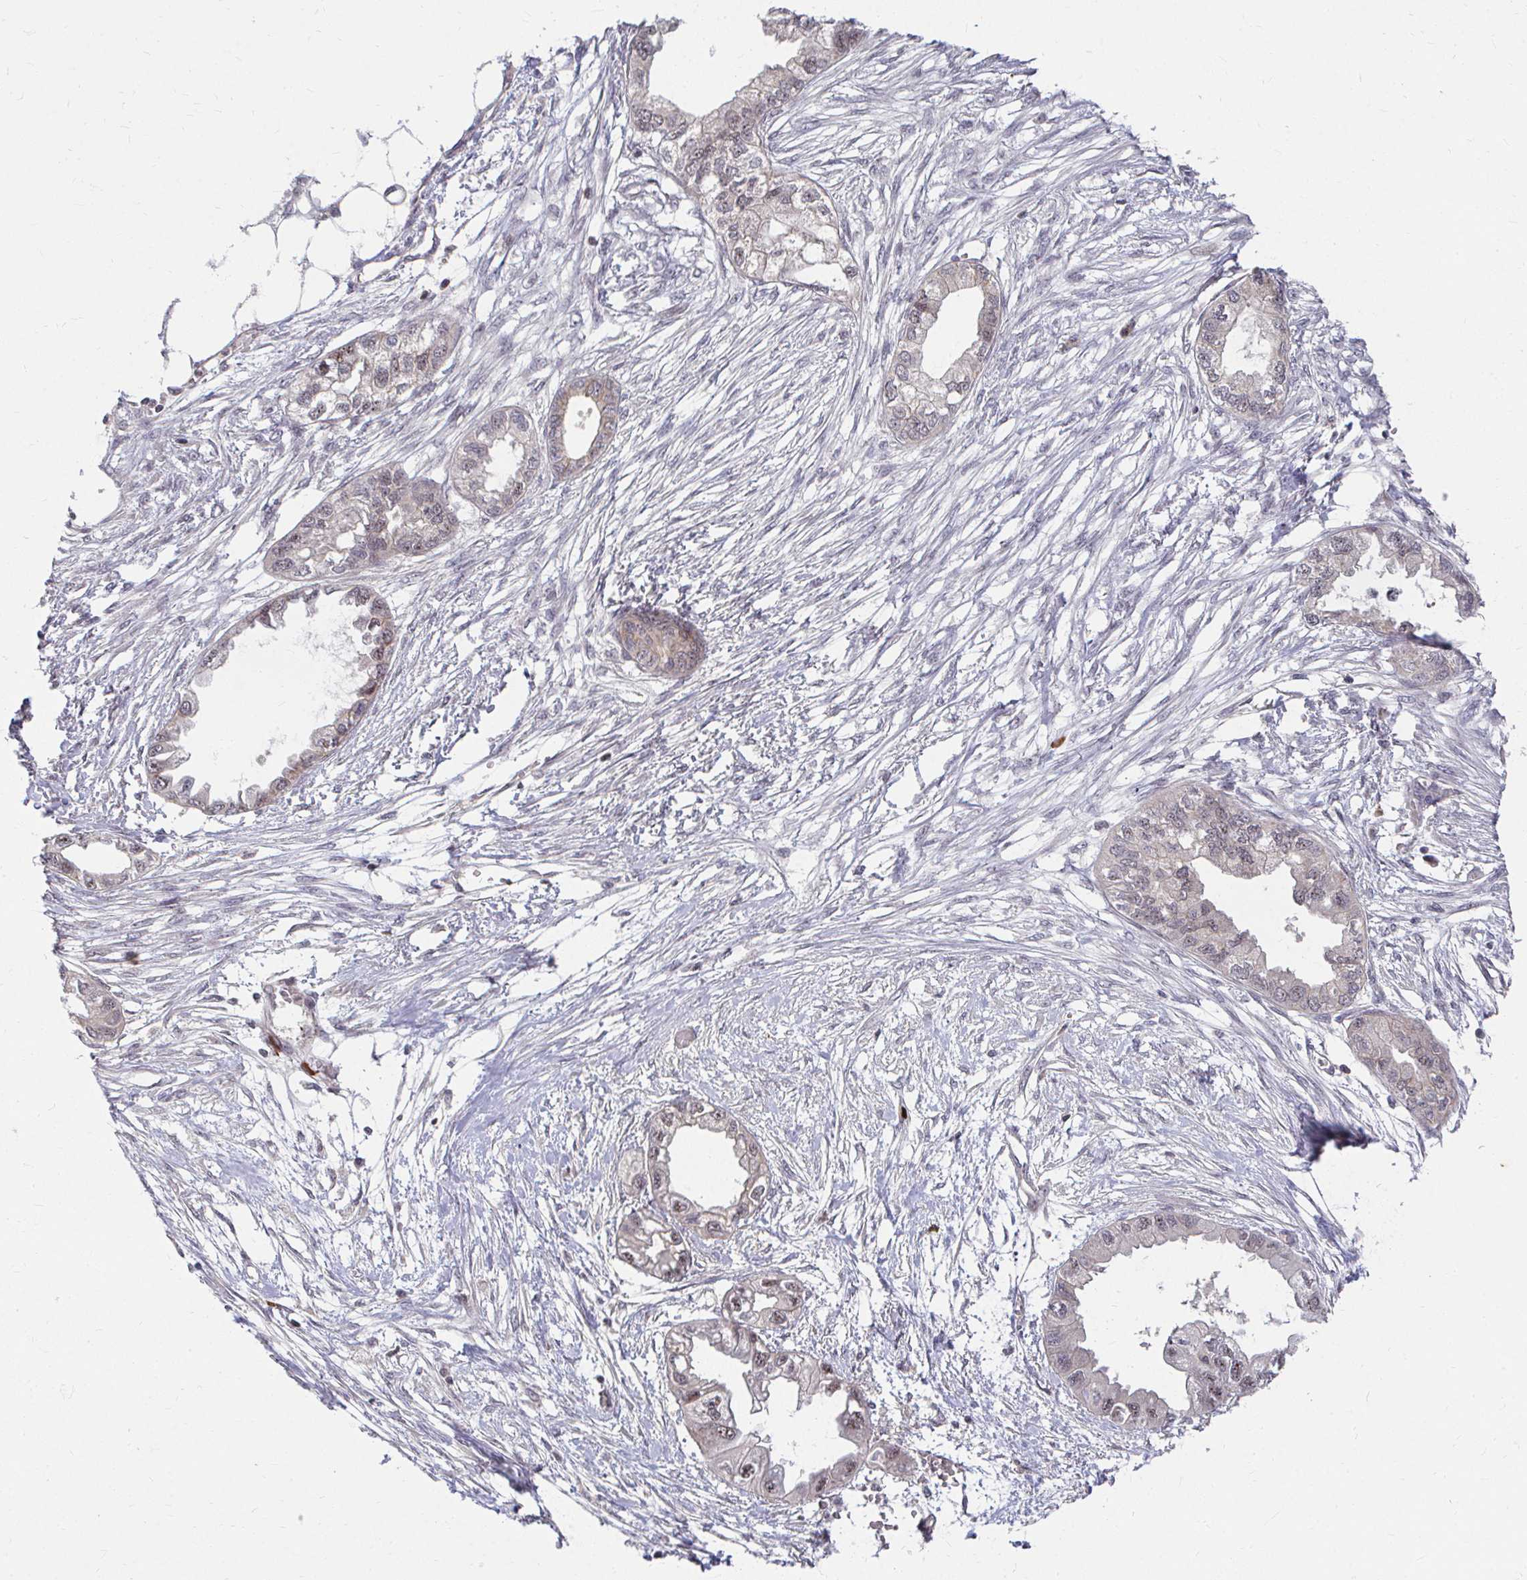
{"staining": {"intensity": "weak", "quantity": "<25%", "location": "nuclear"}, "tissue": "endometrial cancer", "cell_type": "Tumor cells", "image_type": "cancer", "snomed": [{"axis": "morphology", "description": "Adenocarcinoma, NOS"}, {"axis": "morphology", "description": "Adenocarcinoma, metastatic, NOS"}, {"axis": "topography", "description": "Adipose tissue"}, {"axis": "topography", "description": "Endometrium"}], "caption": "DAB immunohistochemical staining of endometrial cancer (metastatic adenocarcinoma) reveals no significant positivity in tumor cells. (DAB (3,3'-diaminobenzidine) IHC, high magnification).", "gene": "ANK3", "patient": {"sex": "female", "age": 67}}